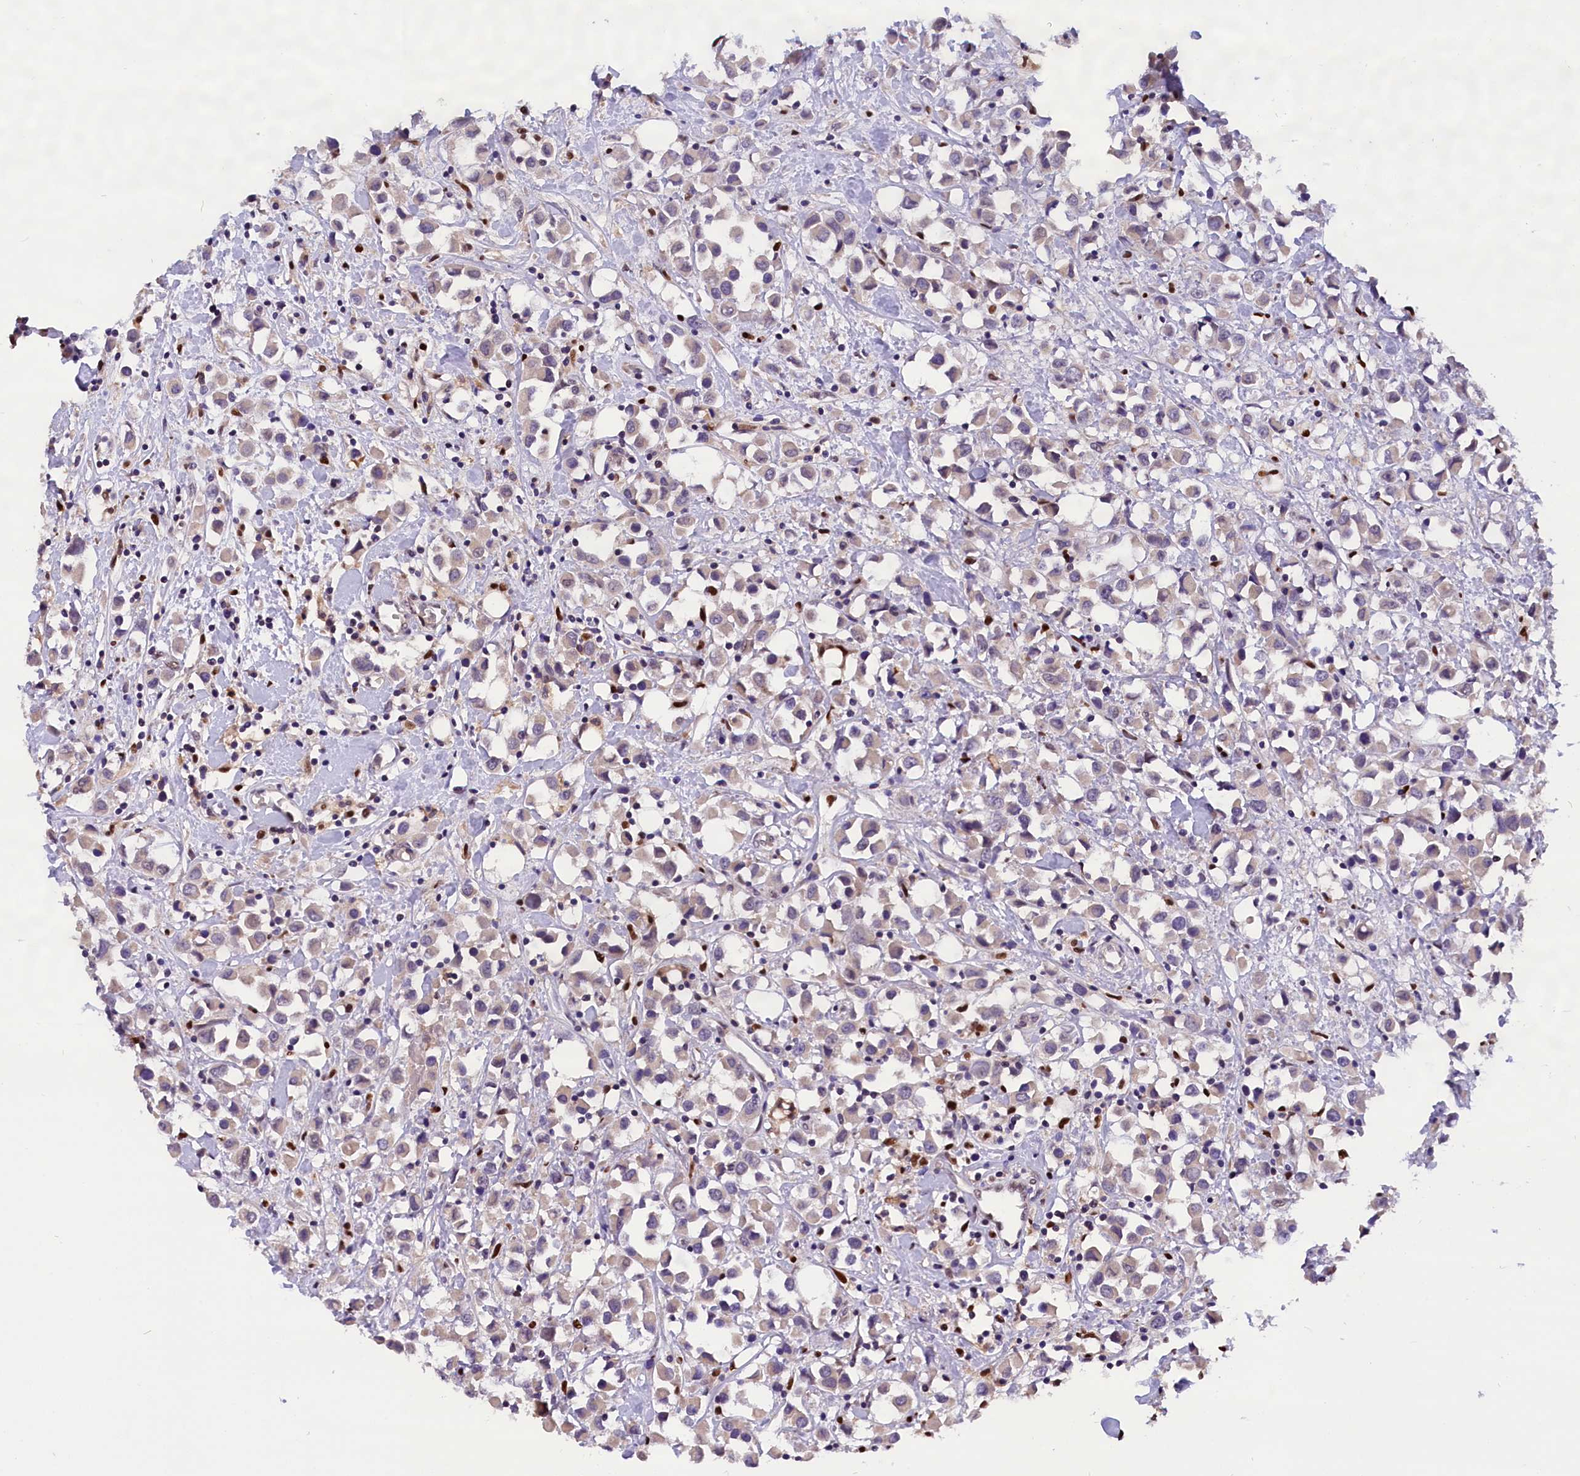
{"staining": {"intensity": "weak", "quantity": "<25%", "location": "cytoplasmic/membranous"}, "tissue": "breast cancer", "cell_type": "Tumor cells", "image_type": "cancer", "snomed": [{"axis": "morphology", "description": "Duct carcinoma"}, {"axis": "topography", "description": "Breast"}], "caption": "This is an immunohistochemistry (IHC) histopathology image of human breast invasive ductal carcinoma. There is no staining in tumor cells.", "gene": "BTBD9", "patient": {"sex": "female", "age": 61}}